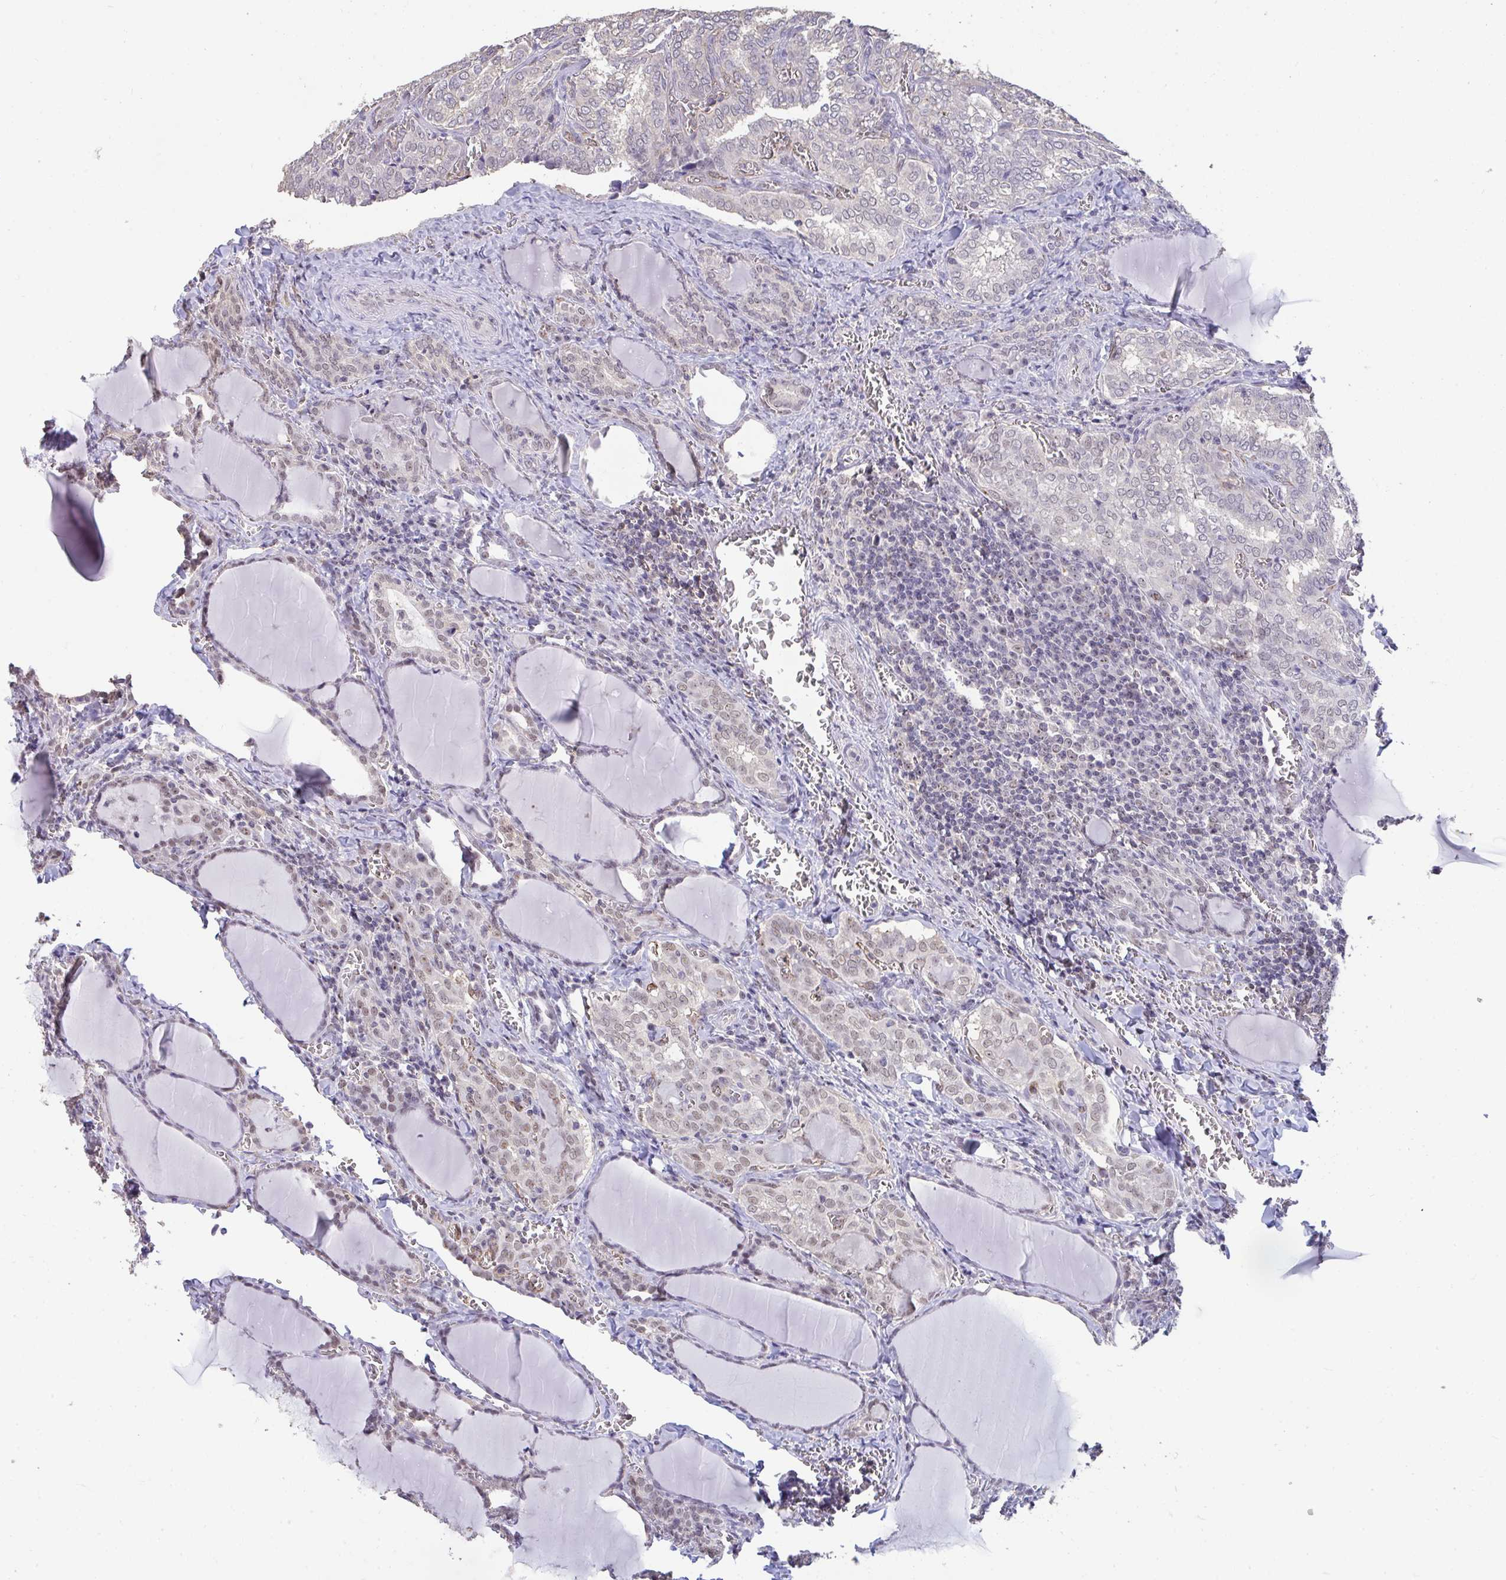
{"staining": {"intensity": "weak", "quantity": "25%-75%", "location": "nuclear"}, "tissue": "thyroid cancer", "cell_type": "Tumor cells", "image_type": "cancer", "snomed": [{"axis": "morphology", "description": "Papillary adenocarcinoma, NOS"}, {"axis": "topography", "description": "Thyroid gland"}], "caption": "Immunohistochemistry (IHC) micrograph of neoplastic tissue: thyroid cancer stained using immunohistochemistry (IHC) exhibits low levels of weak protein expression localized specifically in the nuclear of tumor cells, appearing as a nuclear brown color.", "gene": "SENP3", "patient": {"sex": "female", "age": 30}}